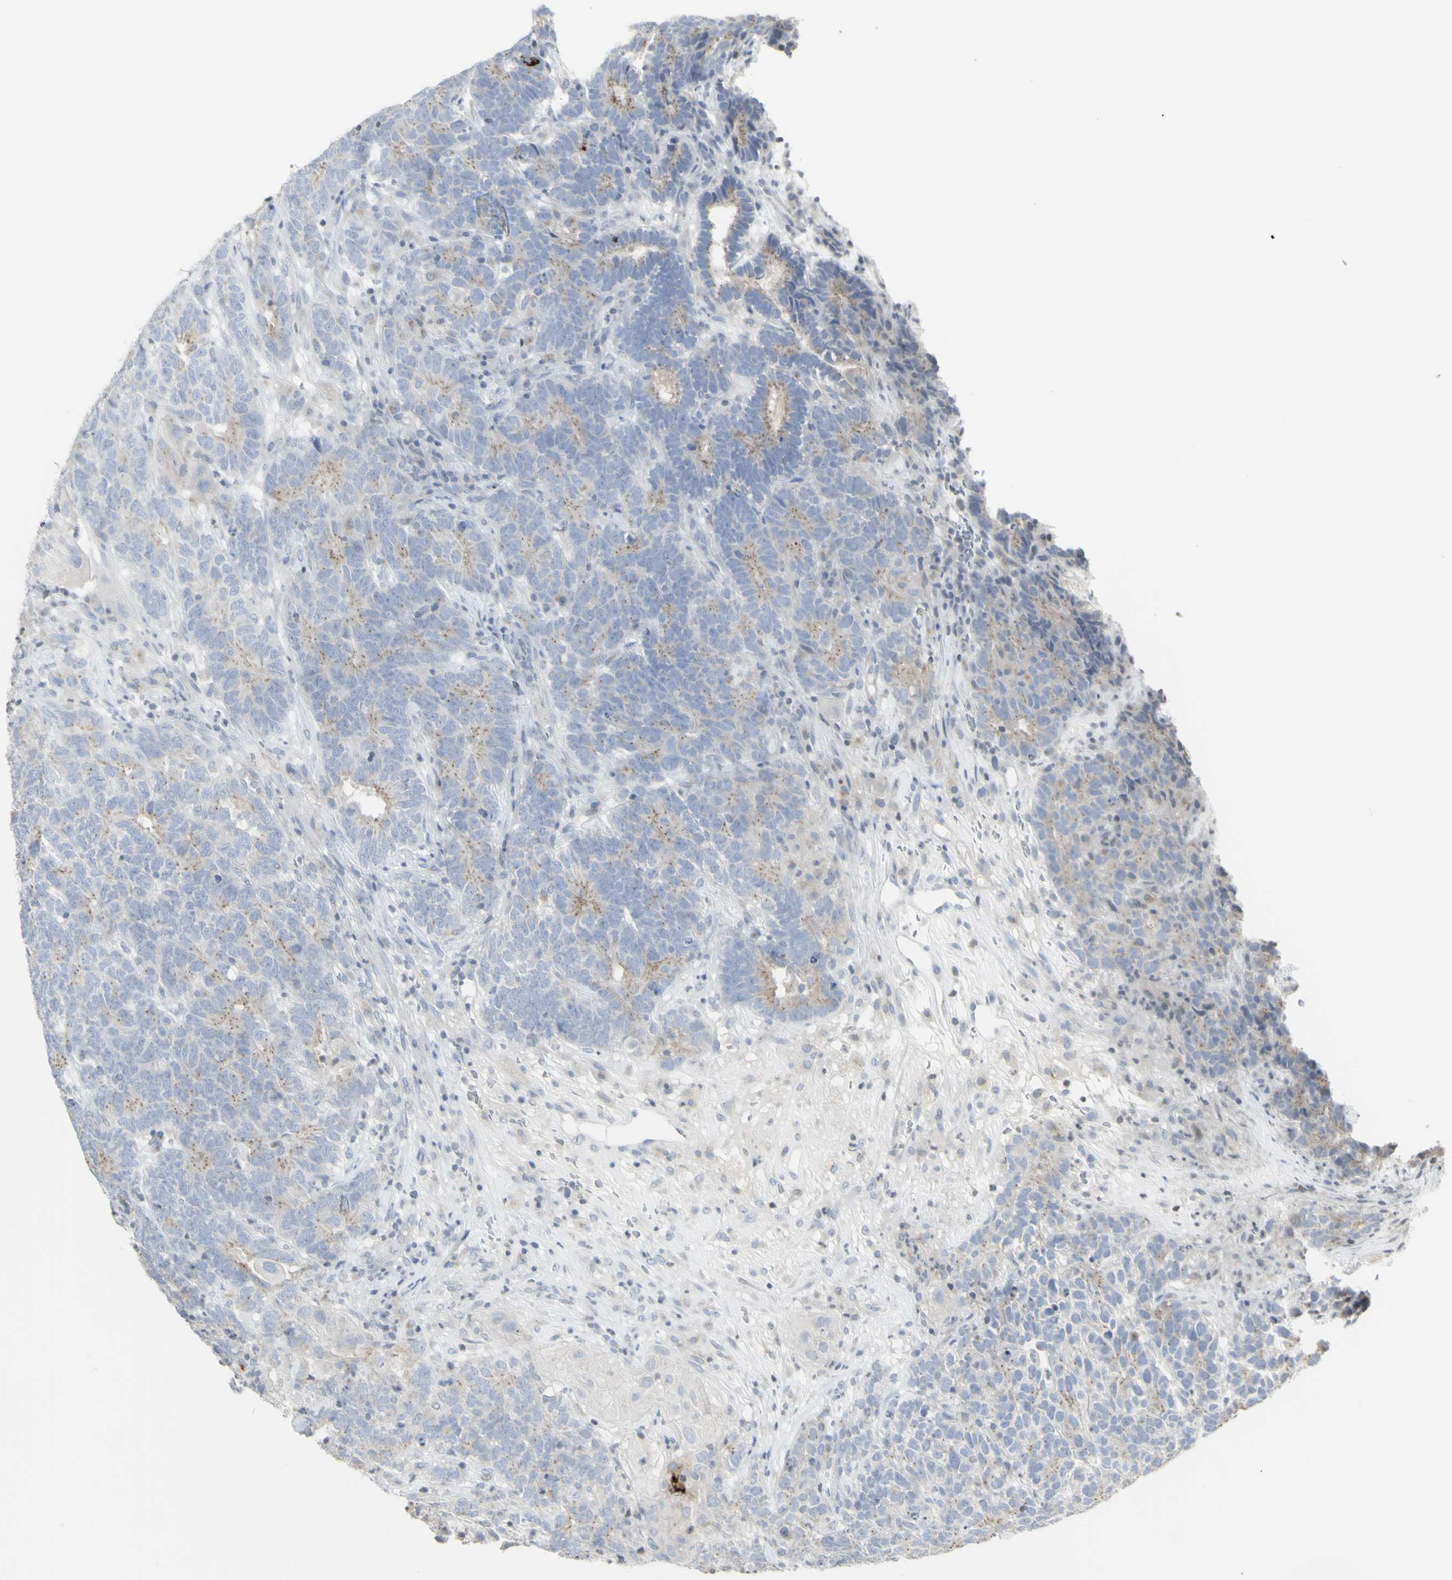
{"staining": {"intensity": "weak", "quantity": "25%-75%", "location": "cytoplasmic/membranous"}, "tissue": "testis cancer", "cell_type": "Tumor cells", "image_type": "cancer", "snomed": [{"axis": "morphology", "description": "Carcinoma, Embryonal, NOS"}, {"axis": "topography", "description": "Testis"}], "caption": "Testis cancer was stained to show a protein in brown. There is low levels of weak cytoplasmic/membranous positivity in approximately 25%-75% of tumor cells.", "gene": "MUC5AC", "patient": {"sex": "male", "age": 26}}